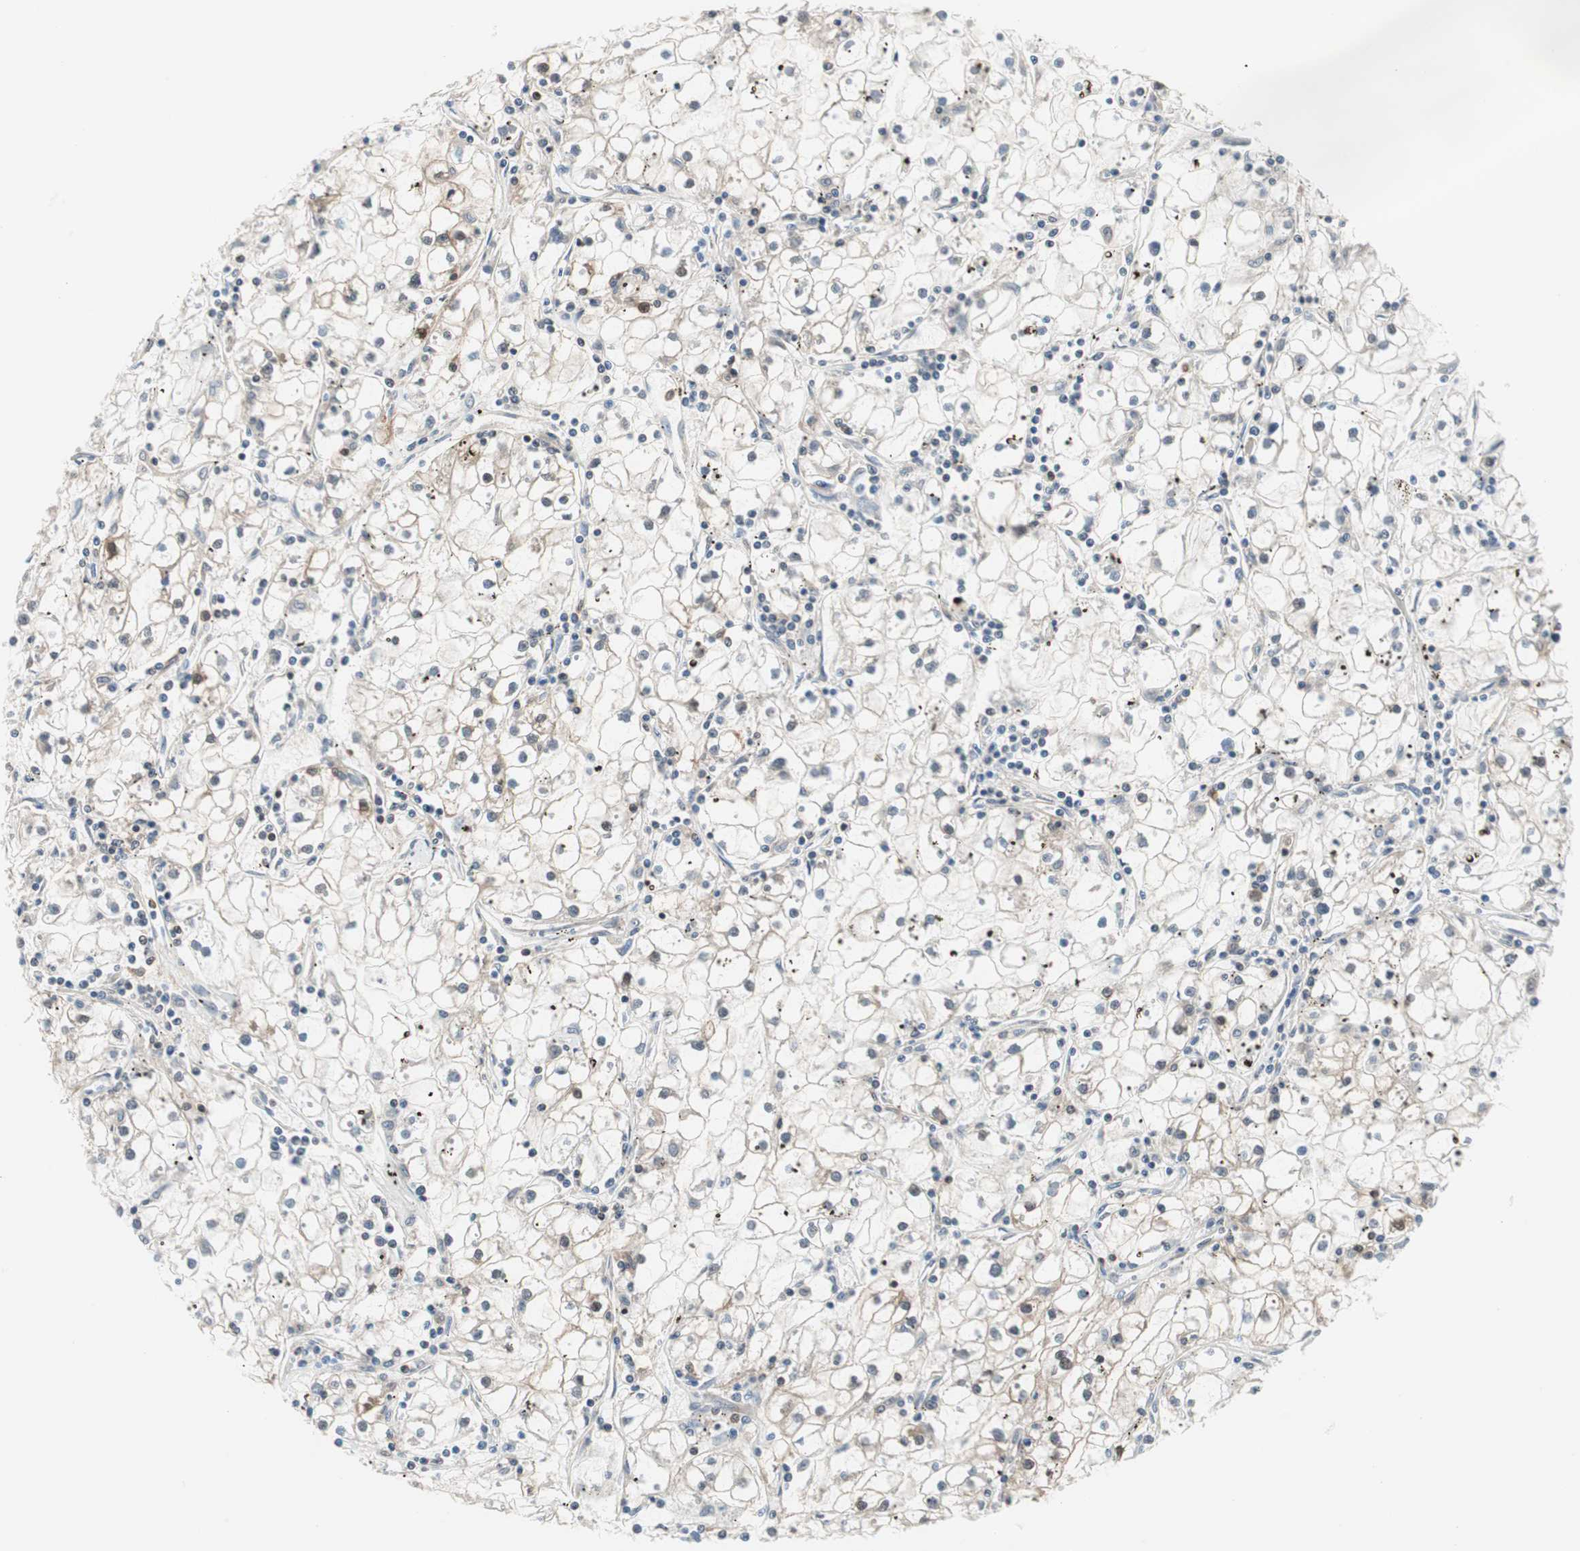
{"staining": {"intensity": "weak", "quantity": "<25%", "location": "cytoplasmic/membranous"}, "tissue": "renal cancer", "cell_type": "Tumor cells", "image_type": "cancer", "snomed": [{"axis": "morphology", "description": "Adenocarcinoma, NOS"}, {"axis": "topography", "description": "Kidney"}], "caption": "A high-resolution photomicrograph shows immunohistochemistry staining of renal cancer (adenocarcinoma), which shows no significant staining in tumor cells.", "gene": "ZNF512B", "patient": {"sex": "male", "age": 56}}